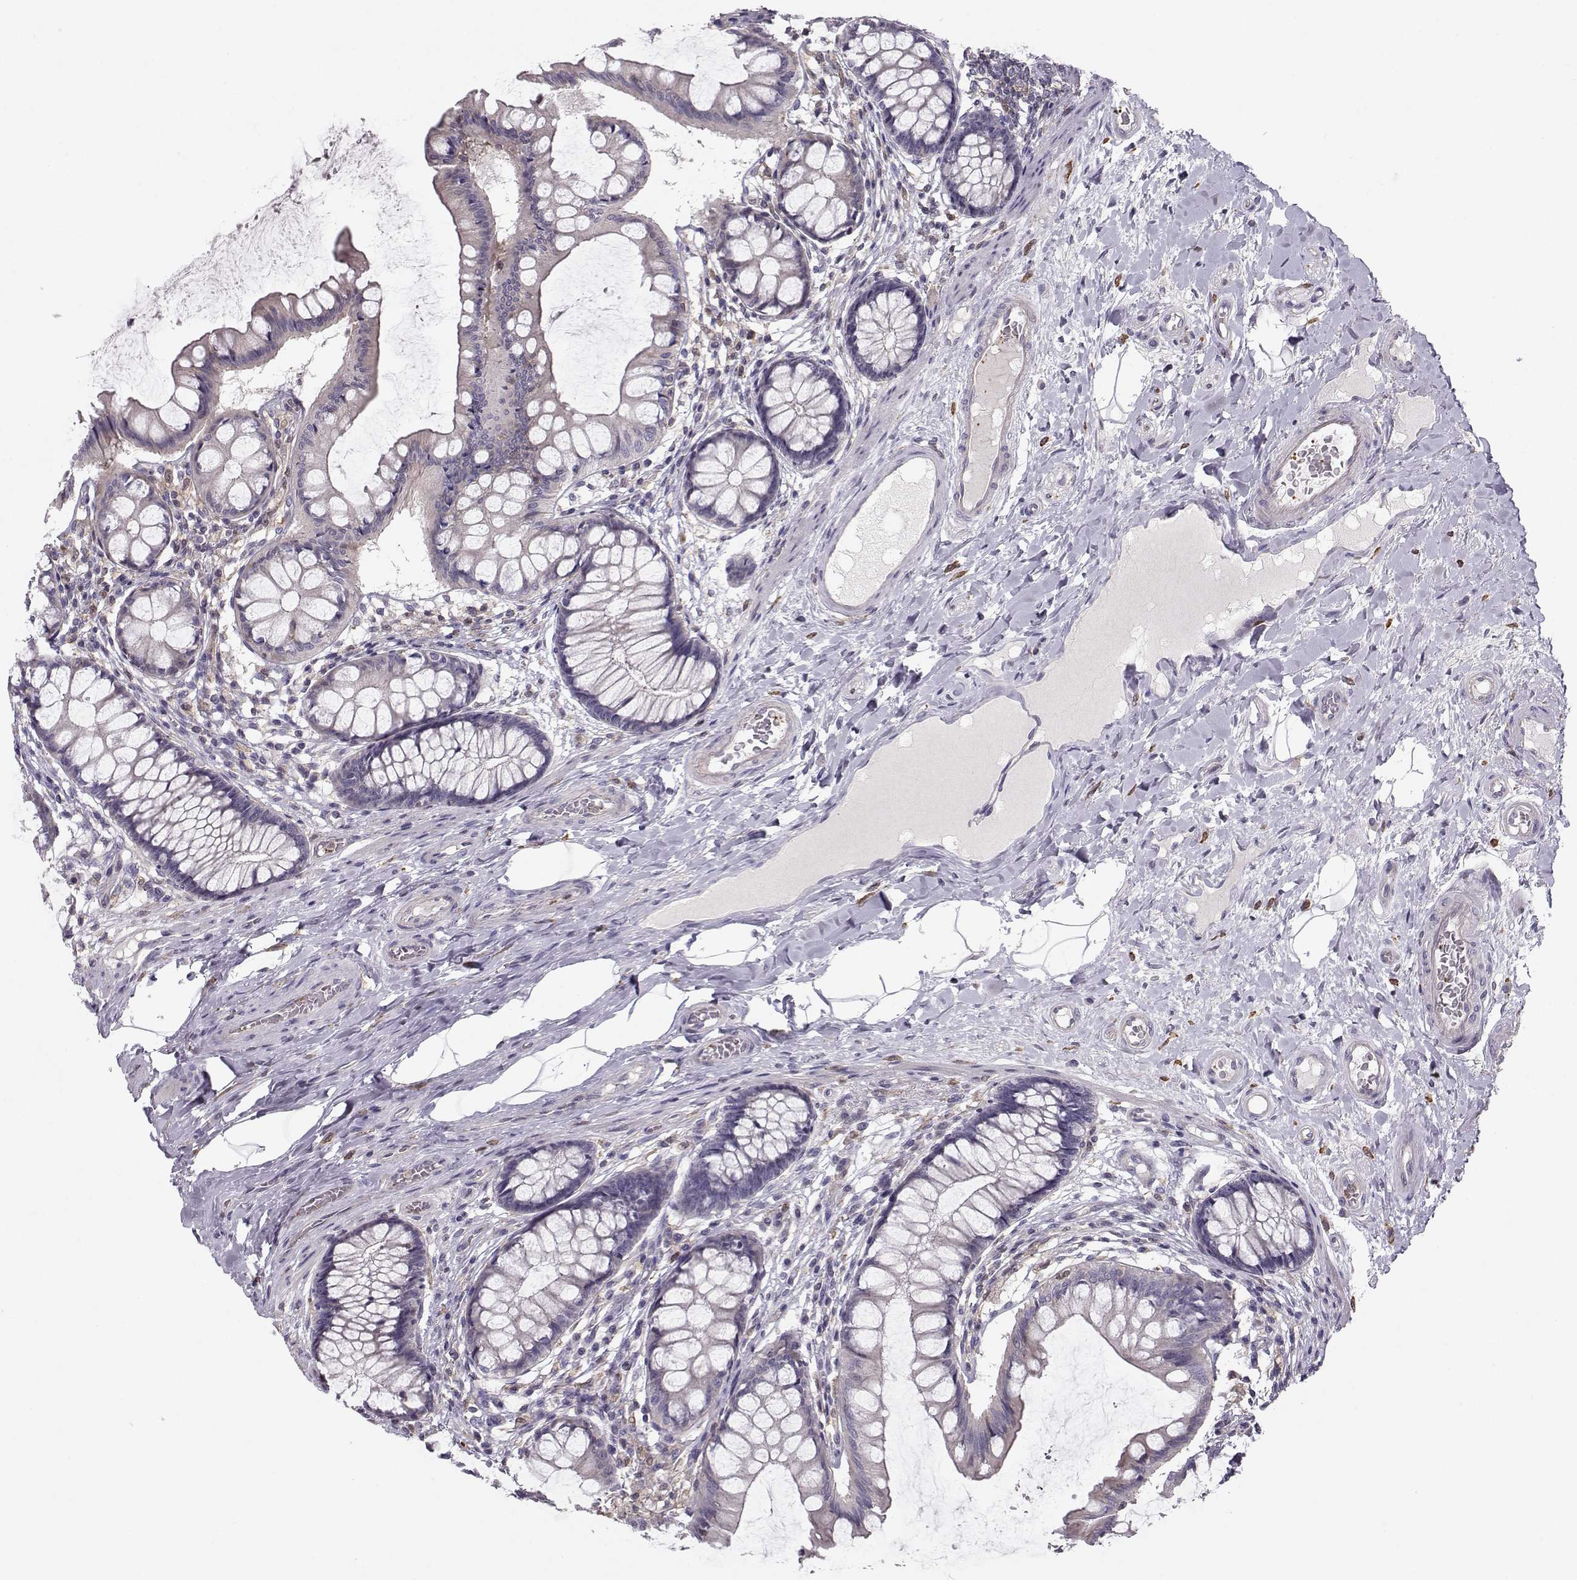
{"staining": {"intensity": "negative", "quantity": "none", "location": "none"}, "tissue": "colon", "cell_type": "Endothelial cells", "image_type": "normal", "snomed": [{"axis": "morphology", "description": "Normal tissue, NOS"}, {"axis": "topography", "description": "Colon"}], "caption": "A micrograph of colon stained for a protein reveals no brown staining in endothelial cells.", "gene": "ASB16", "patient": {"sex": "female", "age": 65}}